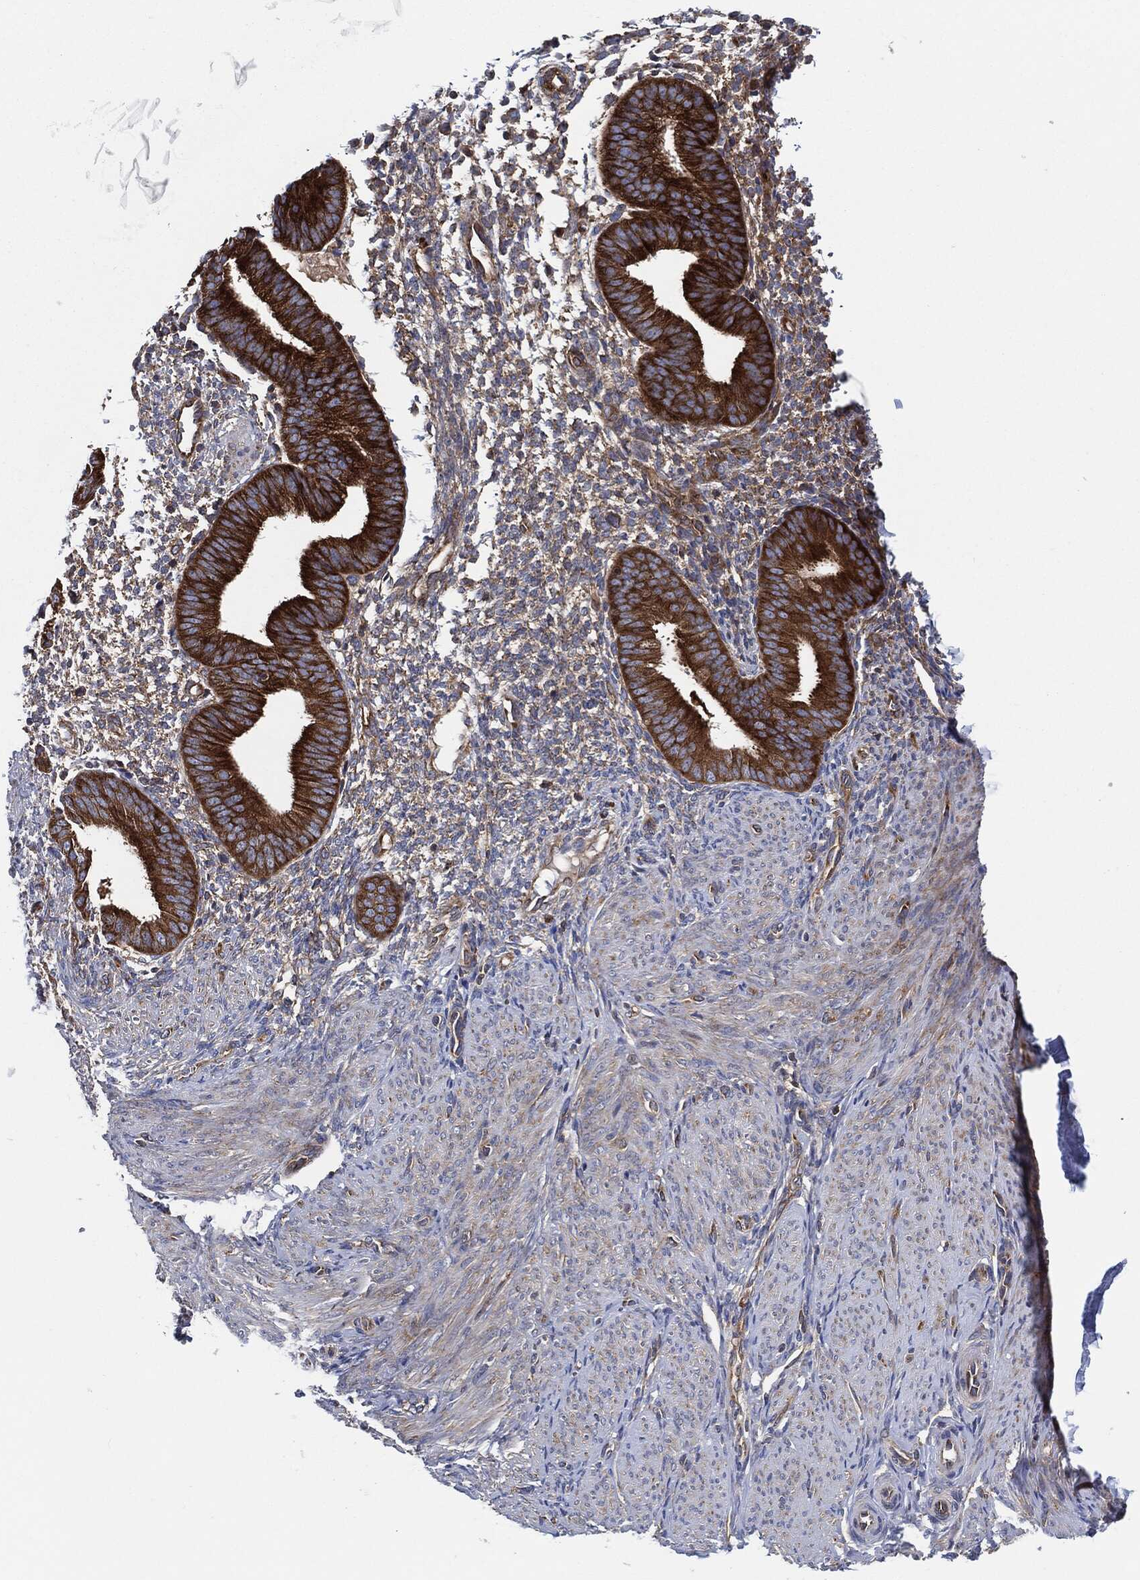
{"staining": {"intensity": "weak", "quantity": "<25%", "location": "cytoplasmic/membranous"}, "tissue": "endometrium", "cell_type": "Cells in endometrial stroma", "image_type": "normal", "snomed": [{"axis": "morphology", "description": "Normal tissue, NOS"}, {"axis": "topography", "description": "Endometrium"}], "caption": "Immunohistochemistry of benign endometrium exhibits no expression in cells in endometrial stroma.", "gene": "EIF2S2", "patient": {"sex": "female", "age": 47}}